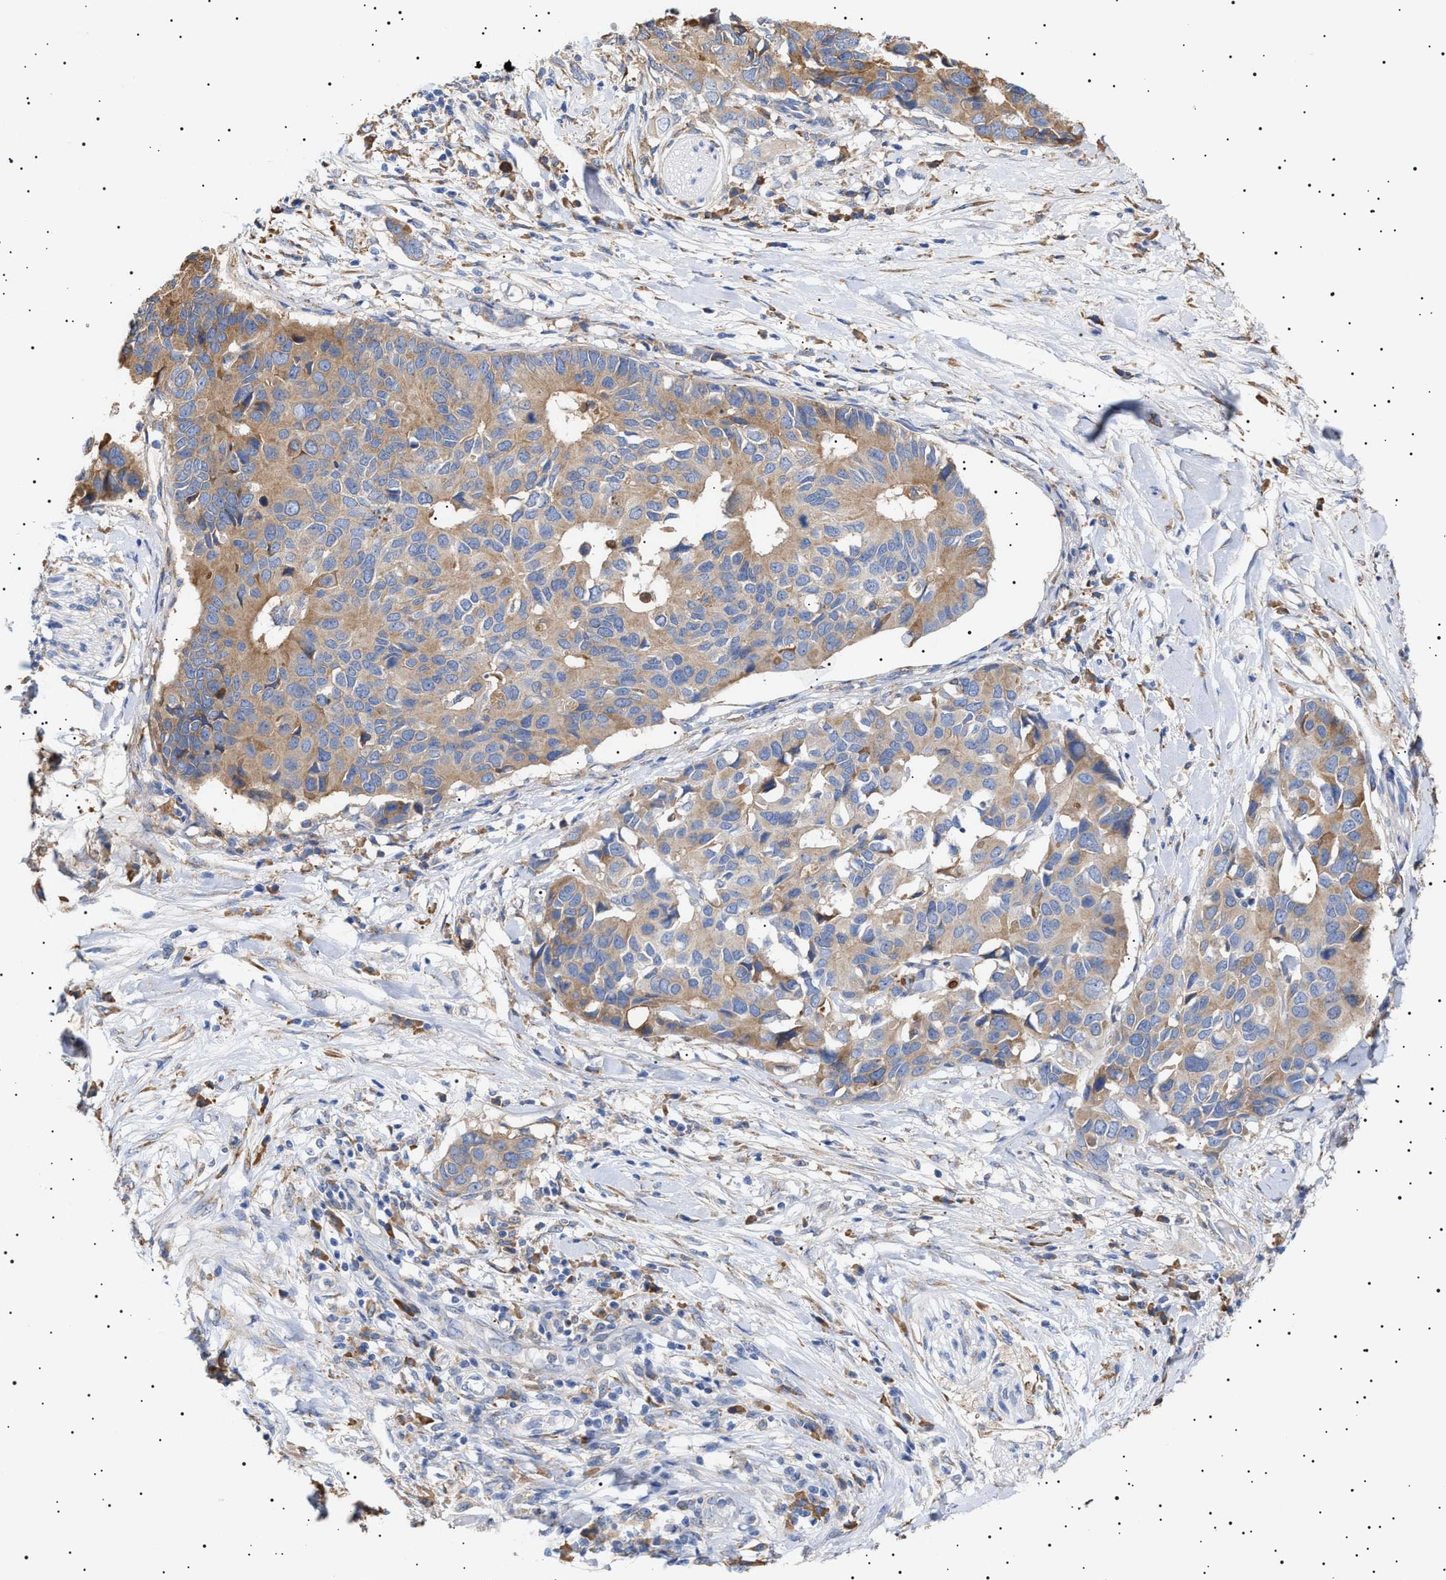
{"staining": {"intensity": "moderate", "quantity": ">75%", "location": "cytoplasmic/membranous"}, "tissue": "pancreatic cancer", "cell_type": "Tumor cells", "image_type": "cancer", "snomed": [{"axis": "morphology", "description": "Adenocarcinoma, NOS"}, {"axis": "topography", "description": "Pancreas"}], "caption": "Immunohistochemical staining of pancreatic cancer (adenocarcinoma) reveals medium levels of moderate cytoplasmic/membranous protein staining in about >75% of tumor cells.", "gene": "ERCC6L2", "patient": {"sex": "female", "age": 56}}